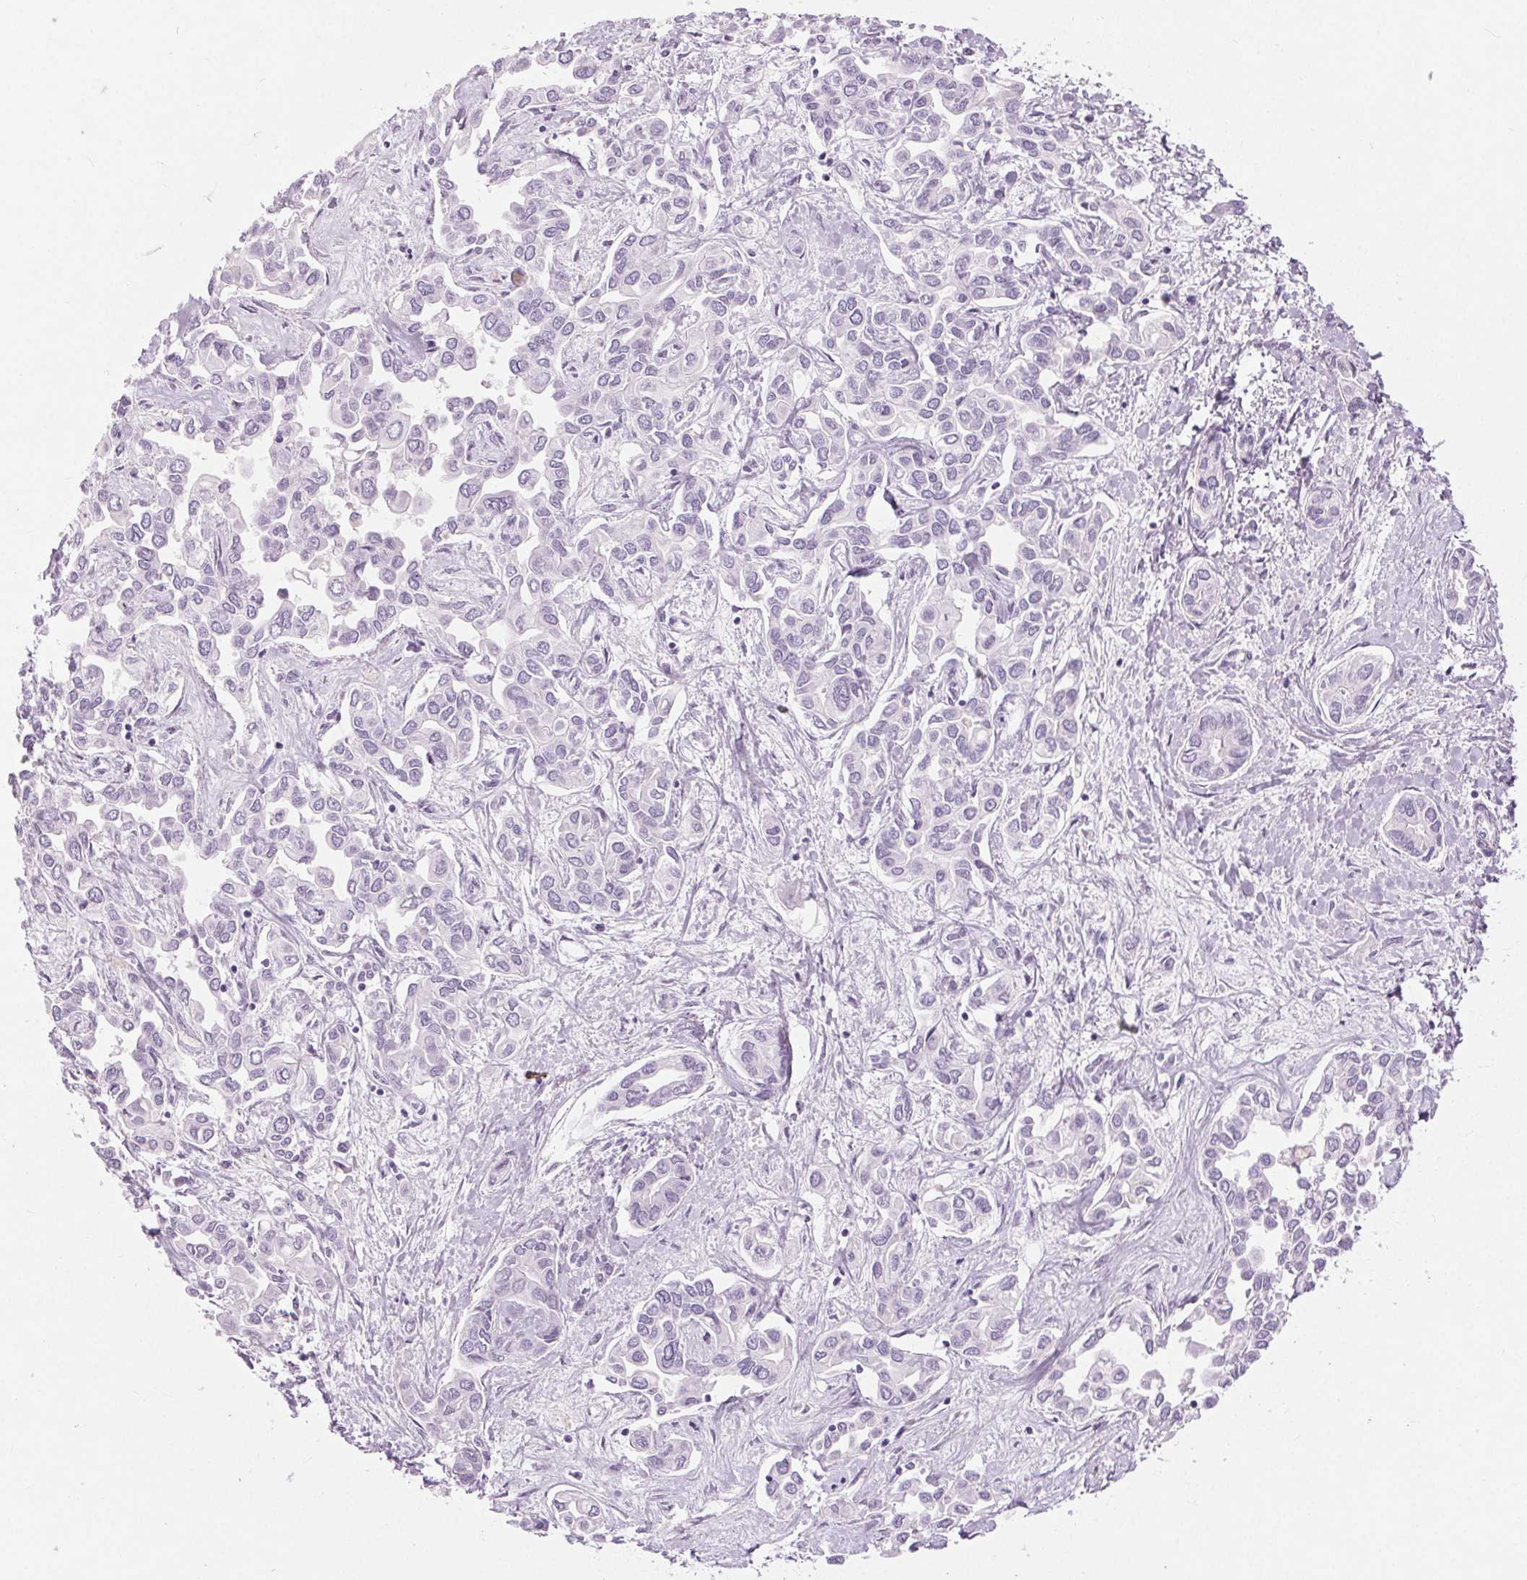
{"staining": {"intensity": "negative", "quantity": "none", "location": "none"}, "tissue": "liver cancer", "cell_type": "Tumor cells", "image_type": "cancer", "snomed": [{"axis": "morphology", "description": "Cholangiocarcinoma"}, {"axis": "topography", "description": "Liver"}], "caption": "There is no significant expression in tumor cells of cholangiocarcinoma (liver). Brightfield microscopy of immunohistochemistry (IHC) stained with DAB (brown) and hematoxylin (blue), captured at high magnification.", "gene": "BEND2", "patient": {"sex": "female", "age": 64}}